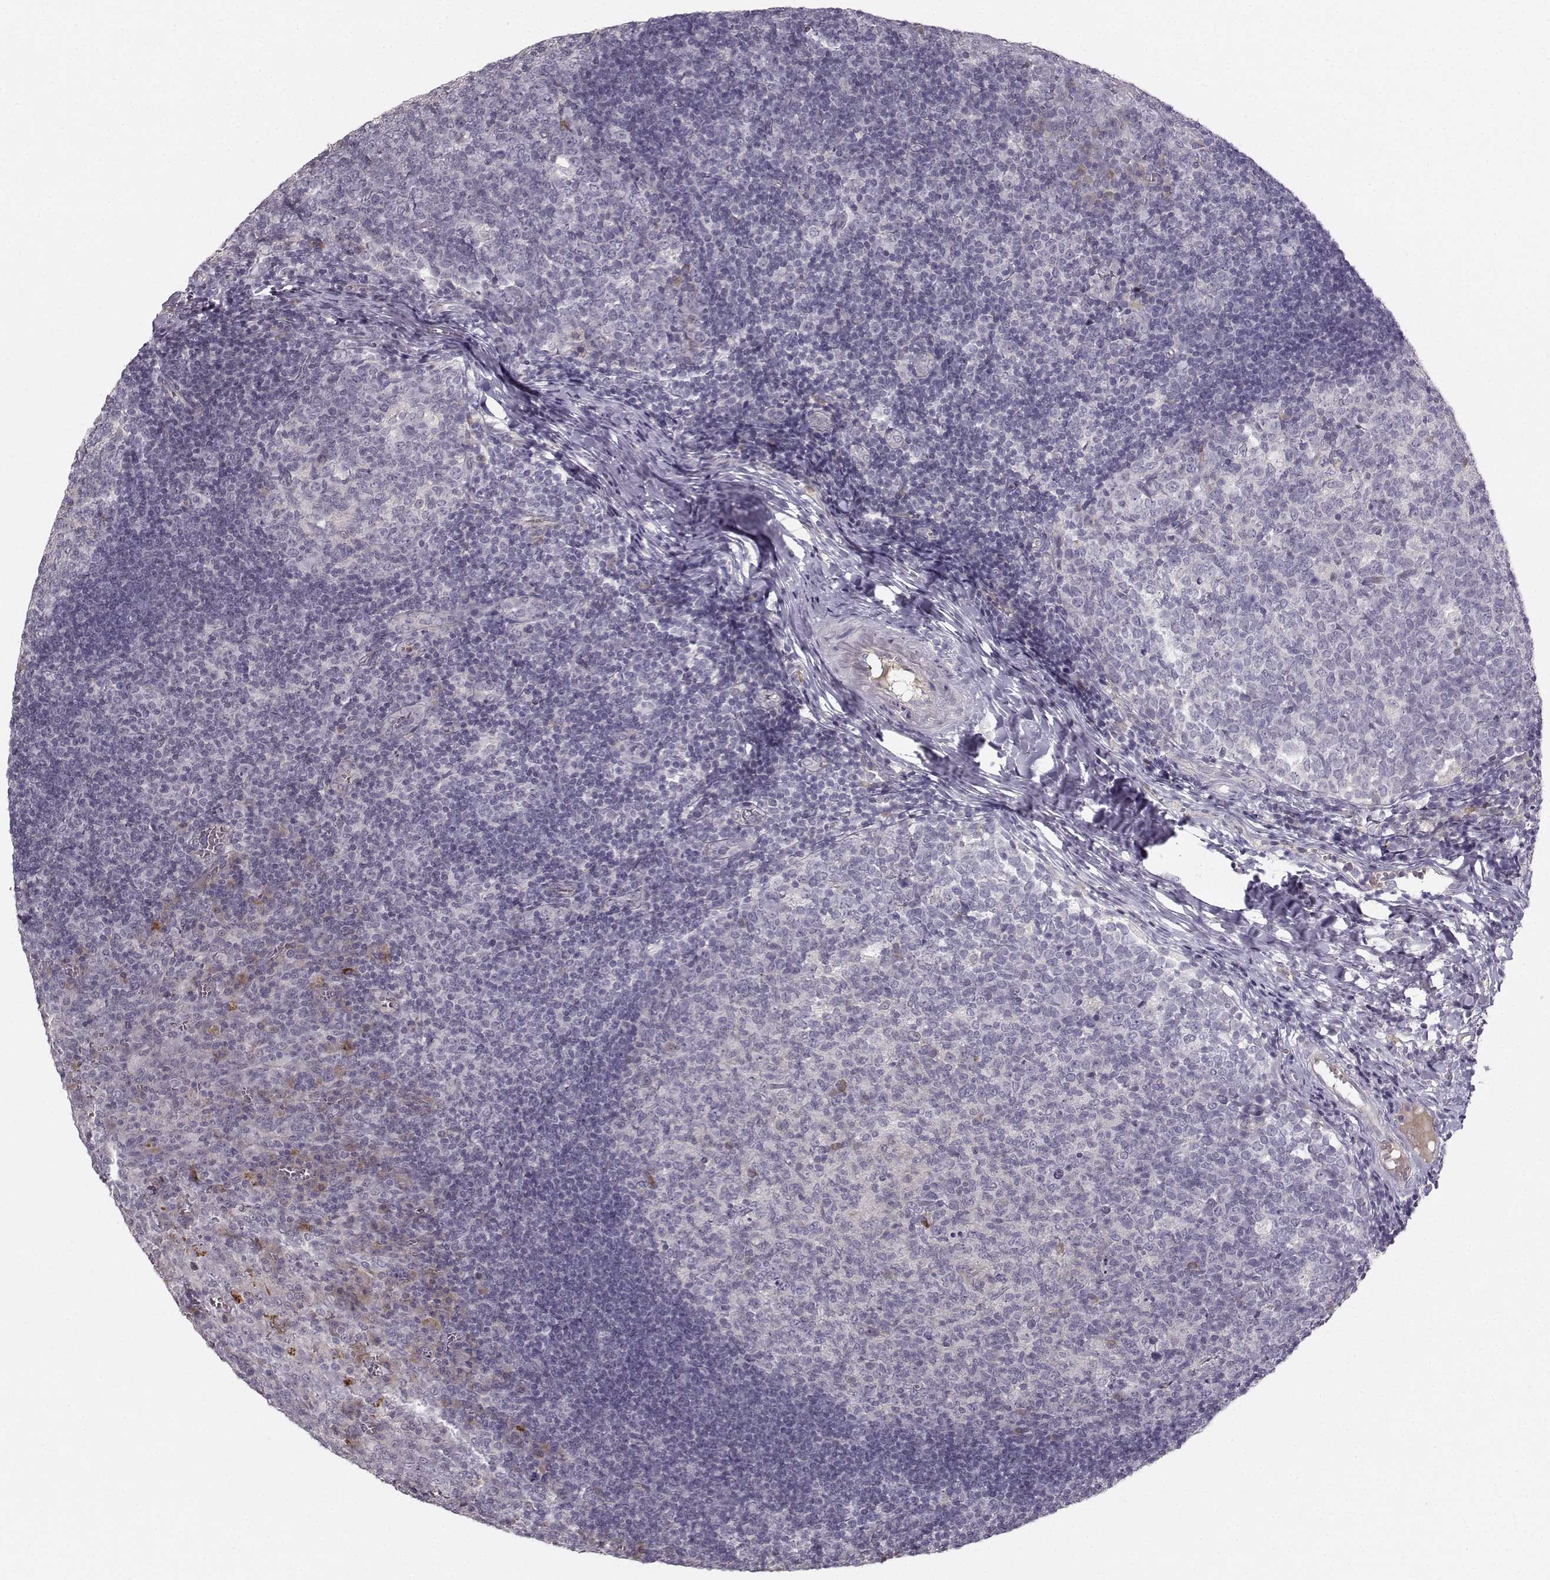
{"staining": {"intensity": "negative", "quantity": "none", "location": "none"}, "tissue": "tonsil", "cell_type": "Germinal center cells", "image_type": "normal", "snomed": [{"axis": "morphology", "description": "Normal tissue, NOS"}, {"axis": "topography", "description": "Tonsil"}], "caption": "Protein analysis of normal tonsil demonstrates no significant positivity in germinal center cells. (Stains: DAB IHC with hematoxylin counter stain, Microscopy: brightfield microscopy at high magnification).", "gene": "OPRD1", "patient": {"sex": "female", "age": 13}}